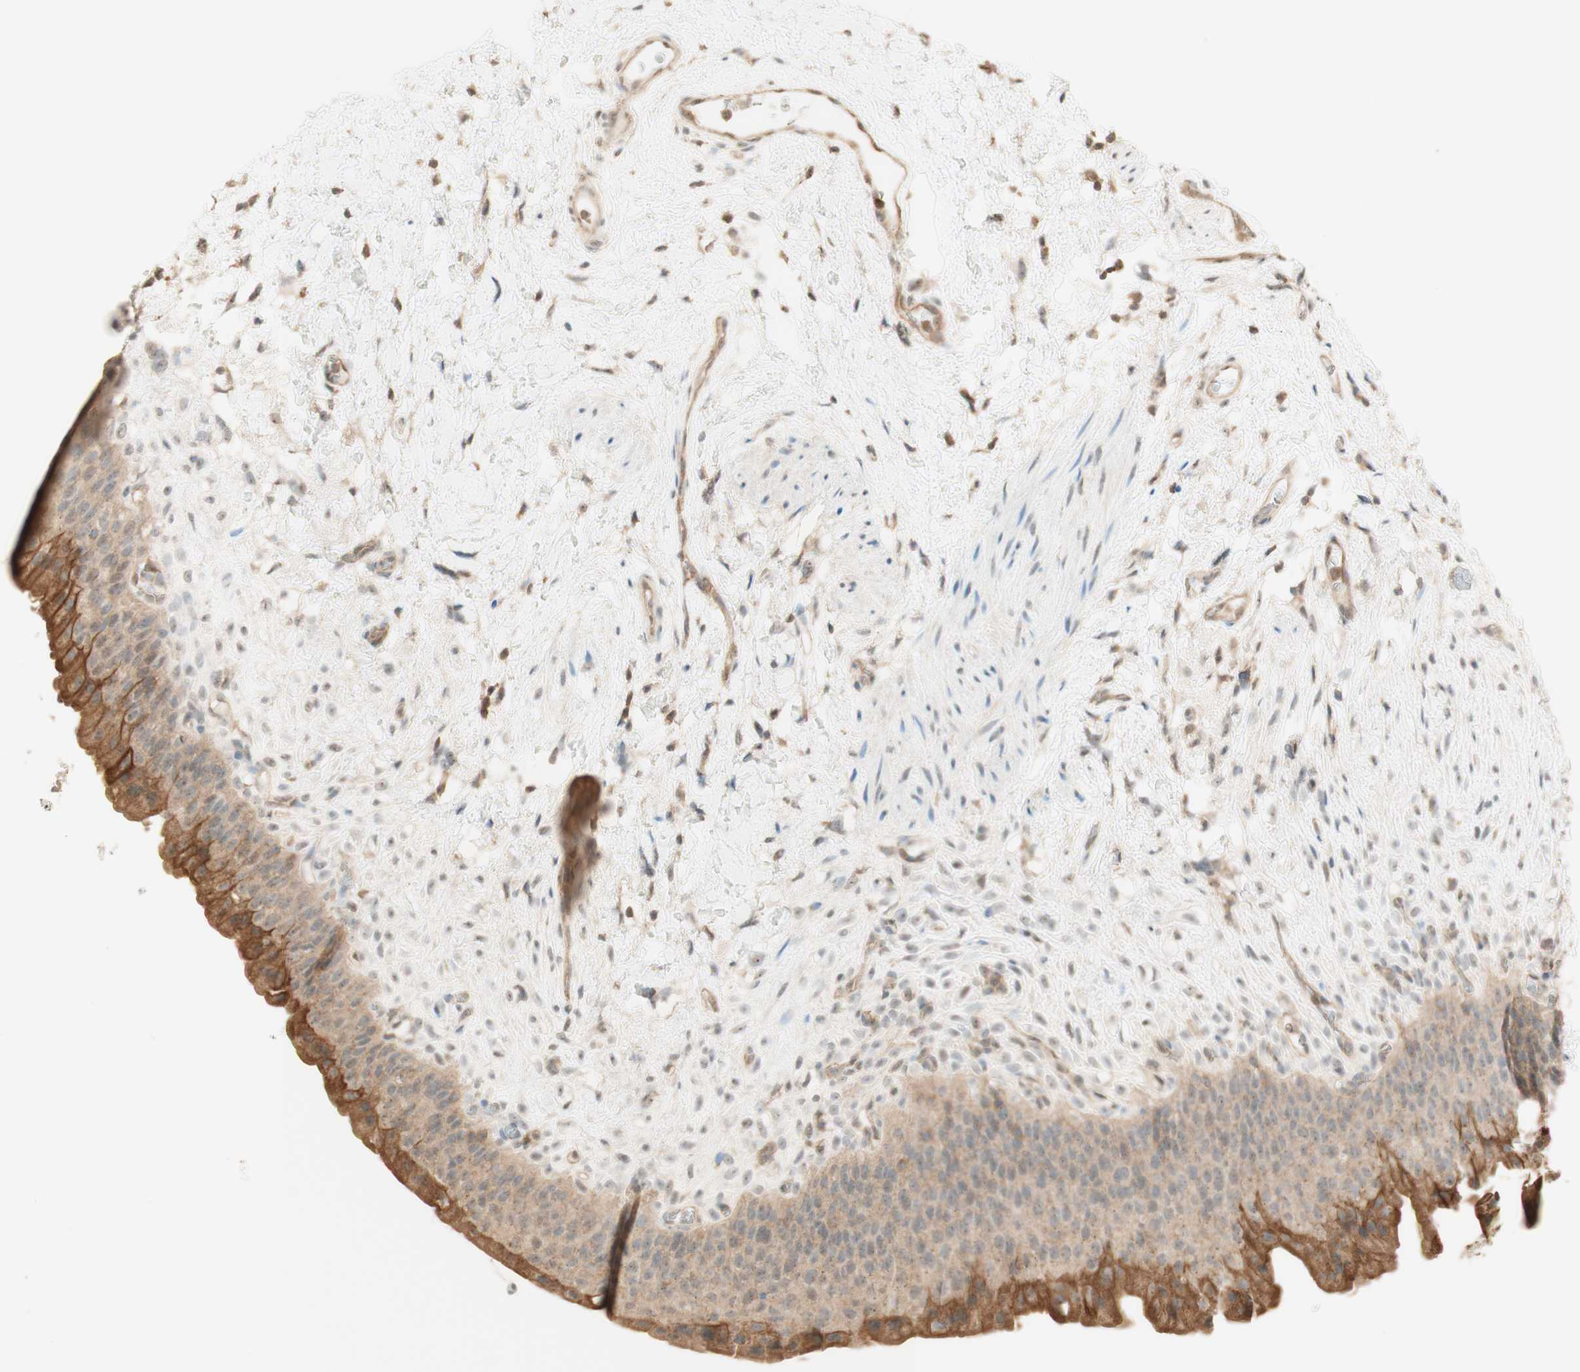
{"staining": {"intensity": "strong", "quantity": "<25%", "location": "cytoplasmic/membranous"}, "tissue": "urinary bladder", "cell_type": "Urothelial cells", "image_type": "normal", "snomed": [{"axis": "morphology", "description": "Normal tissue, NOS"}, {"axis": "topography", "description": "Urinary bladder"}], "caption": "Benign urinary bladder displays strong cytoplasmic/membranous expression in about <25% of urothelial cells The staining was performed using DAB (3,3'-diaminobenzidine) to visualize the protein expression in brown, while the nuclei were stained in blue with hematoxylin (Magnification: 20x)..", "gene": "SPINT2", "patient": {"sex": "female", "age": 79}}